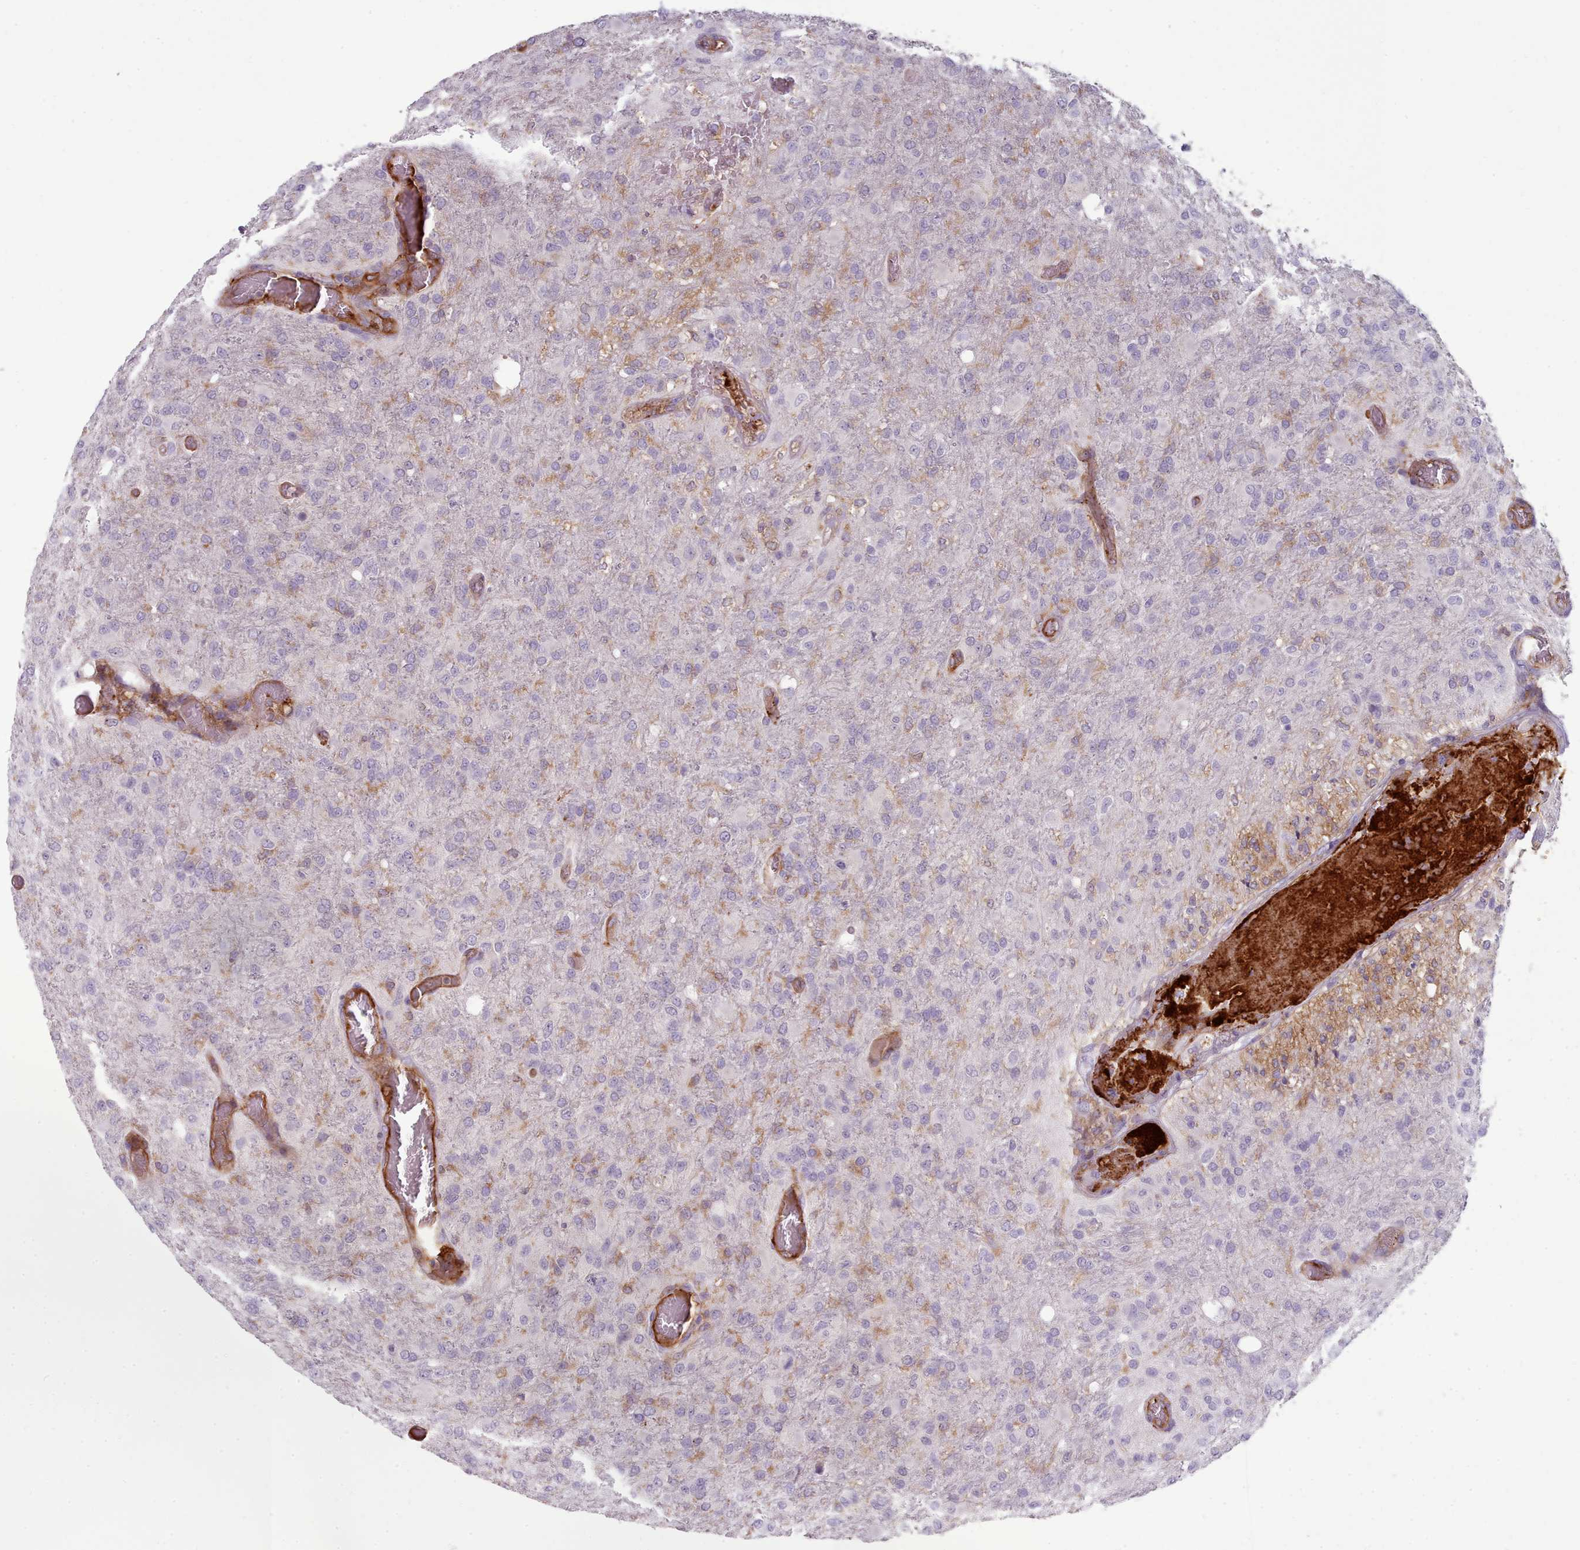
{"staining": {"intensity": "negative", "quantity": "none", "location": "none"}, "tissue": "glioma", "cell_type": "Tumor cells", "image_type": "cancer", "snomed": [{"axis": "morphology", "description": "Glioma, malignant, High grade"}, {"axis": "topography", "description": "Brain"}], "caption": "Malignant high-grade glioma was stained to show a protein in brown. There is no significant expression in tumor cells.", "gene": "CD300LF", "patient": {"sex": "female", "age": 74}}